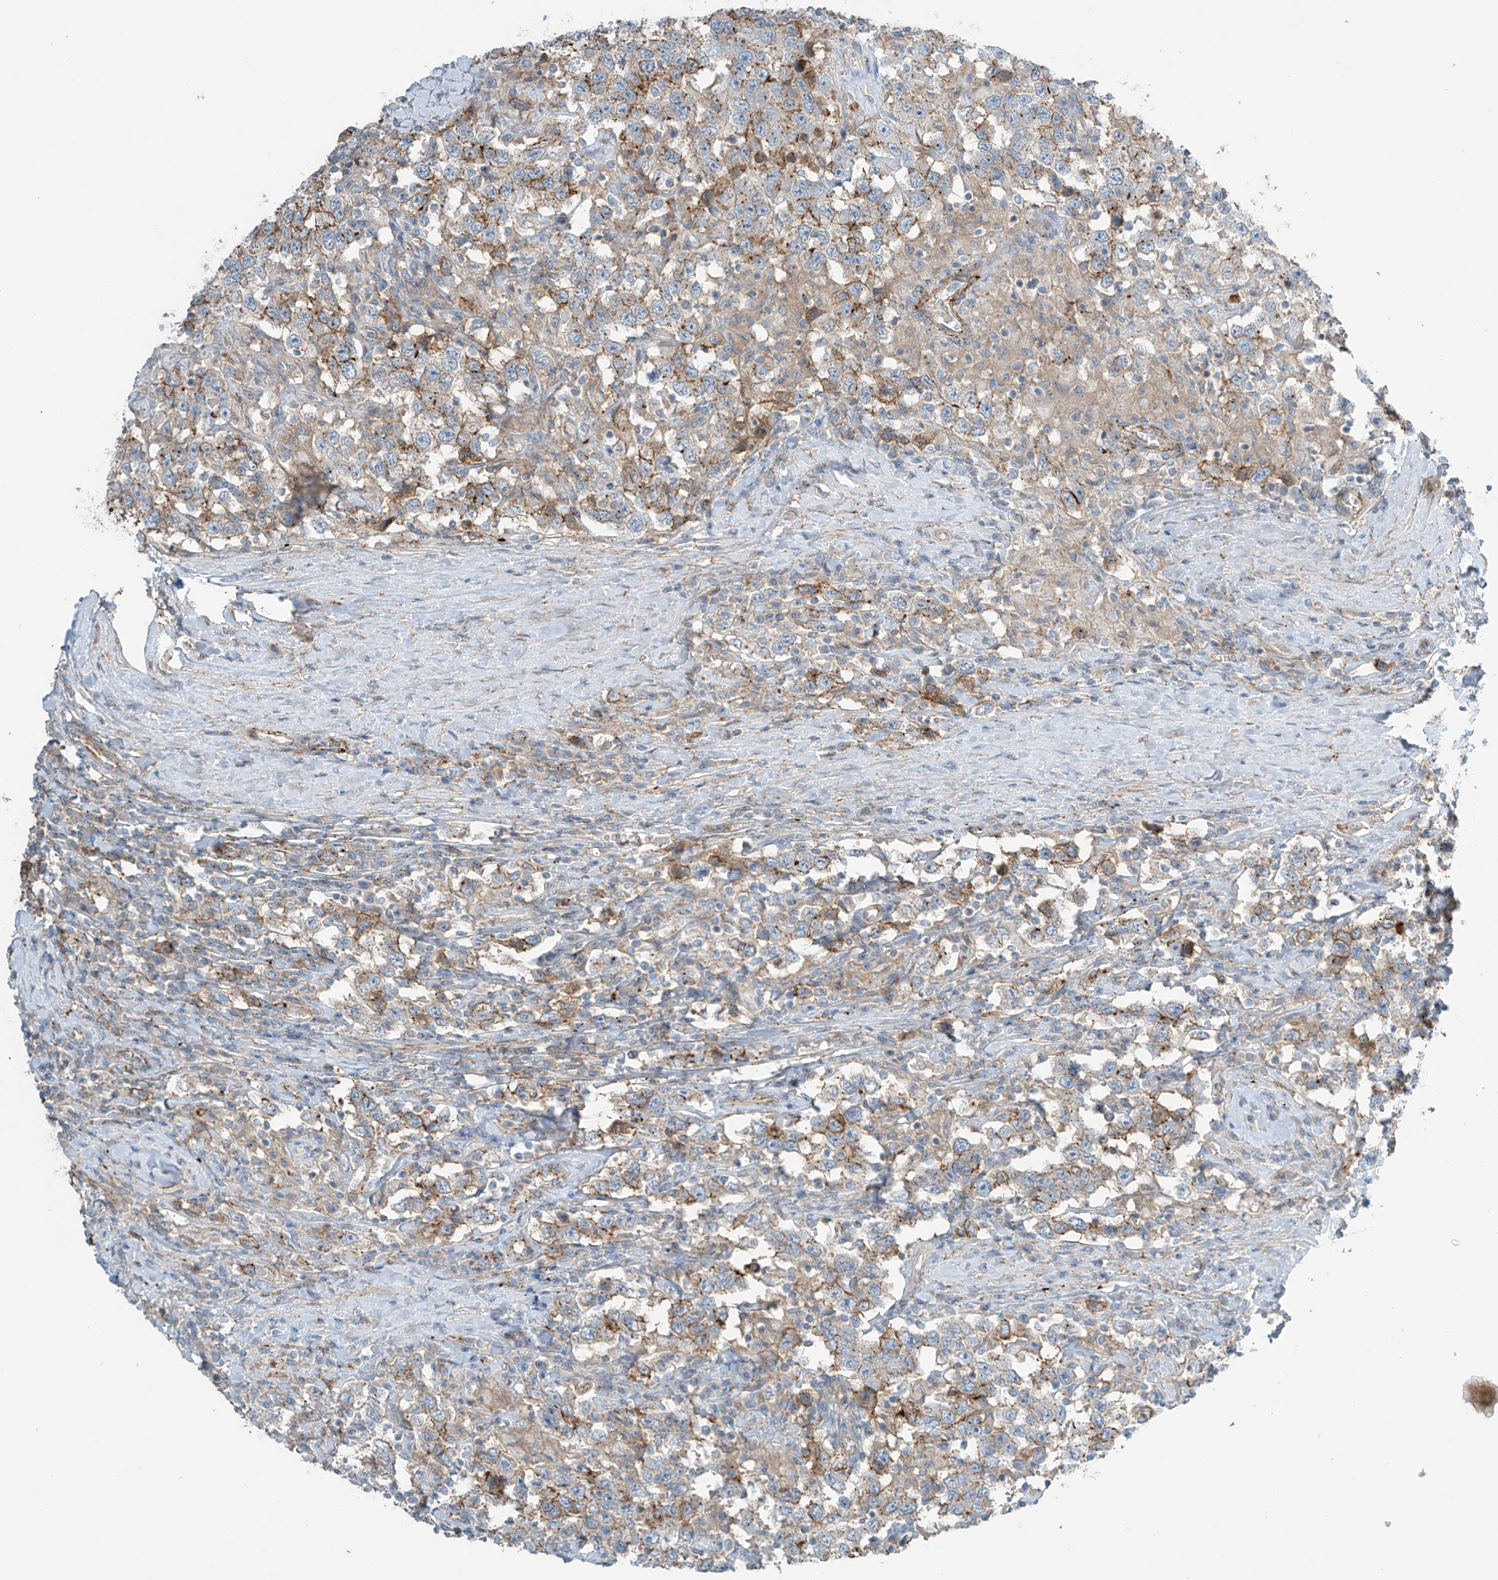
{"staining": {"intensity": "moderate", "quantity": "25%-75%", "location": "cytoplasmic/membranous"}, "tissue": "testis cancer", "cell_type": "Tumor cells", "image_type": "cancer", "snomed": [{"axis": "morphology", "description": "Seminoma, NOS"}, {"axis": "topography", "description": "Testis"}], "caption": "A photomicrograph of human seminoma (testis) stained for a protein displays moderate cytoplasmic/membranous brown staining in tumor cells.", "gene": "SLC9A2", "patient": {"sex": "male", "age": 41}}